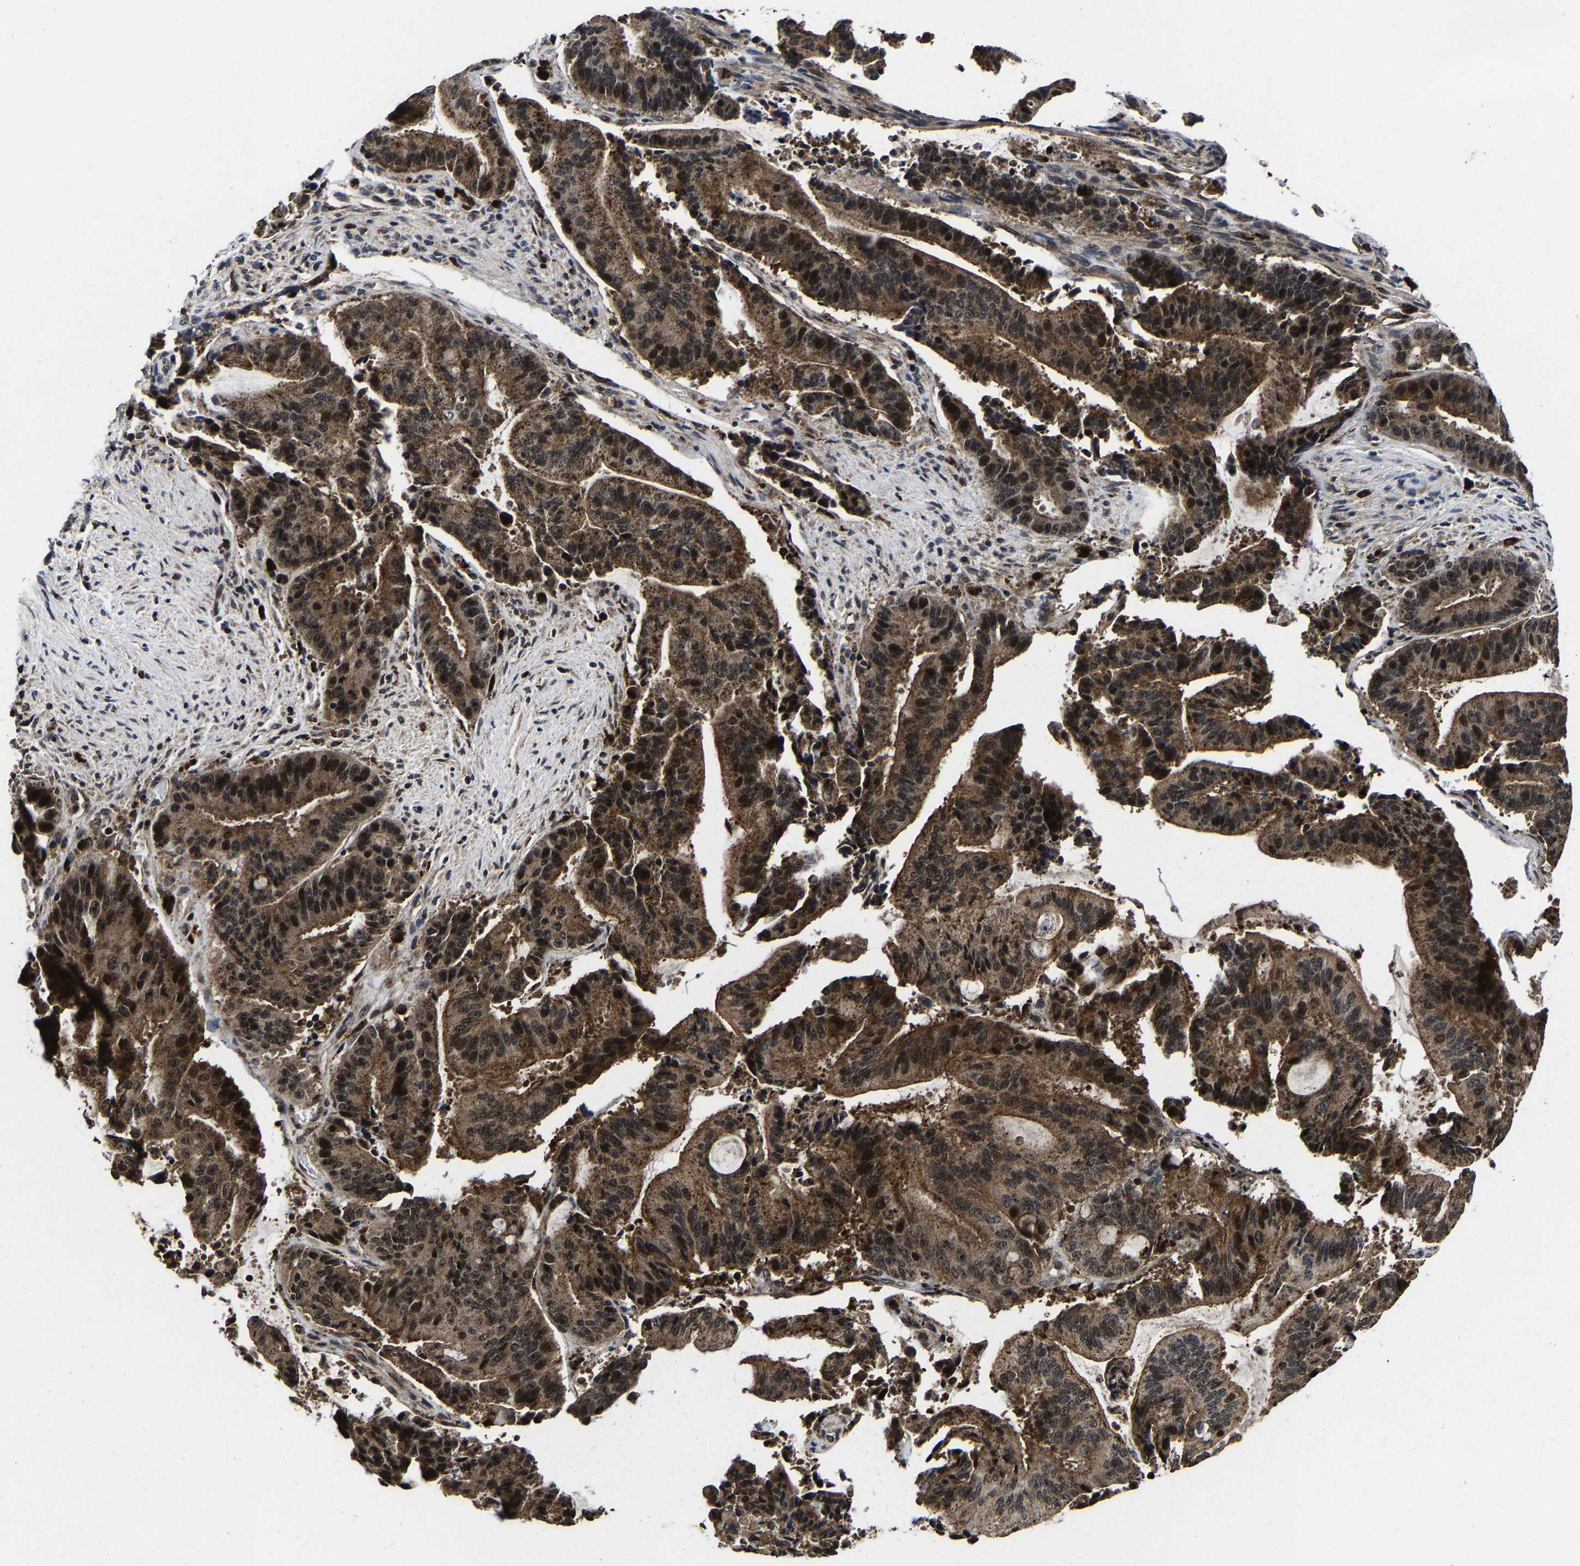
{"staining": {"intensity": "strong", "quantity": ">75%", "location": "cytoplasmic/membranous,nuclear"}, "tissue": "liver cancer", "cell_type": "Tumor cells", "image_type": "cancer", "snomed": [{"axis": "morphology", "description": "Normal tissue, NOS"}, {"axis": "morphology", "description": "Cholangiocarcinoma"}, {"axis": "topography", "description": "Liver"}, {"axis": "topography", "description": "Peripheral nerve tissue"}], "caption": "Protein staining reveals strong cytoplasmic/membranous and nuclear staining in about >75% of tumor cells in cholangiocarcinoma (liver).", "gene": "ZCCHC7", "patient": {"sex": "female", "age": 73}}